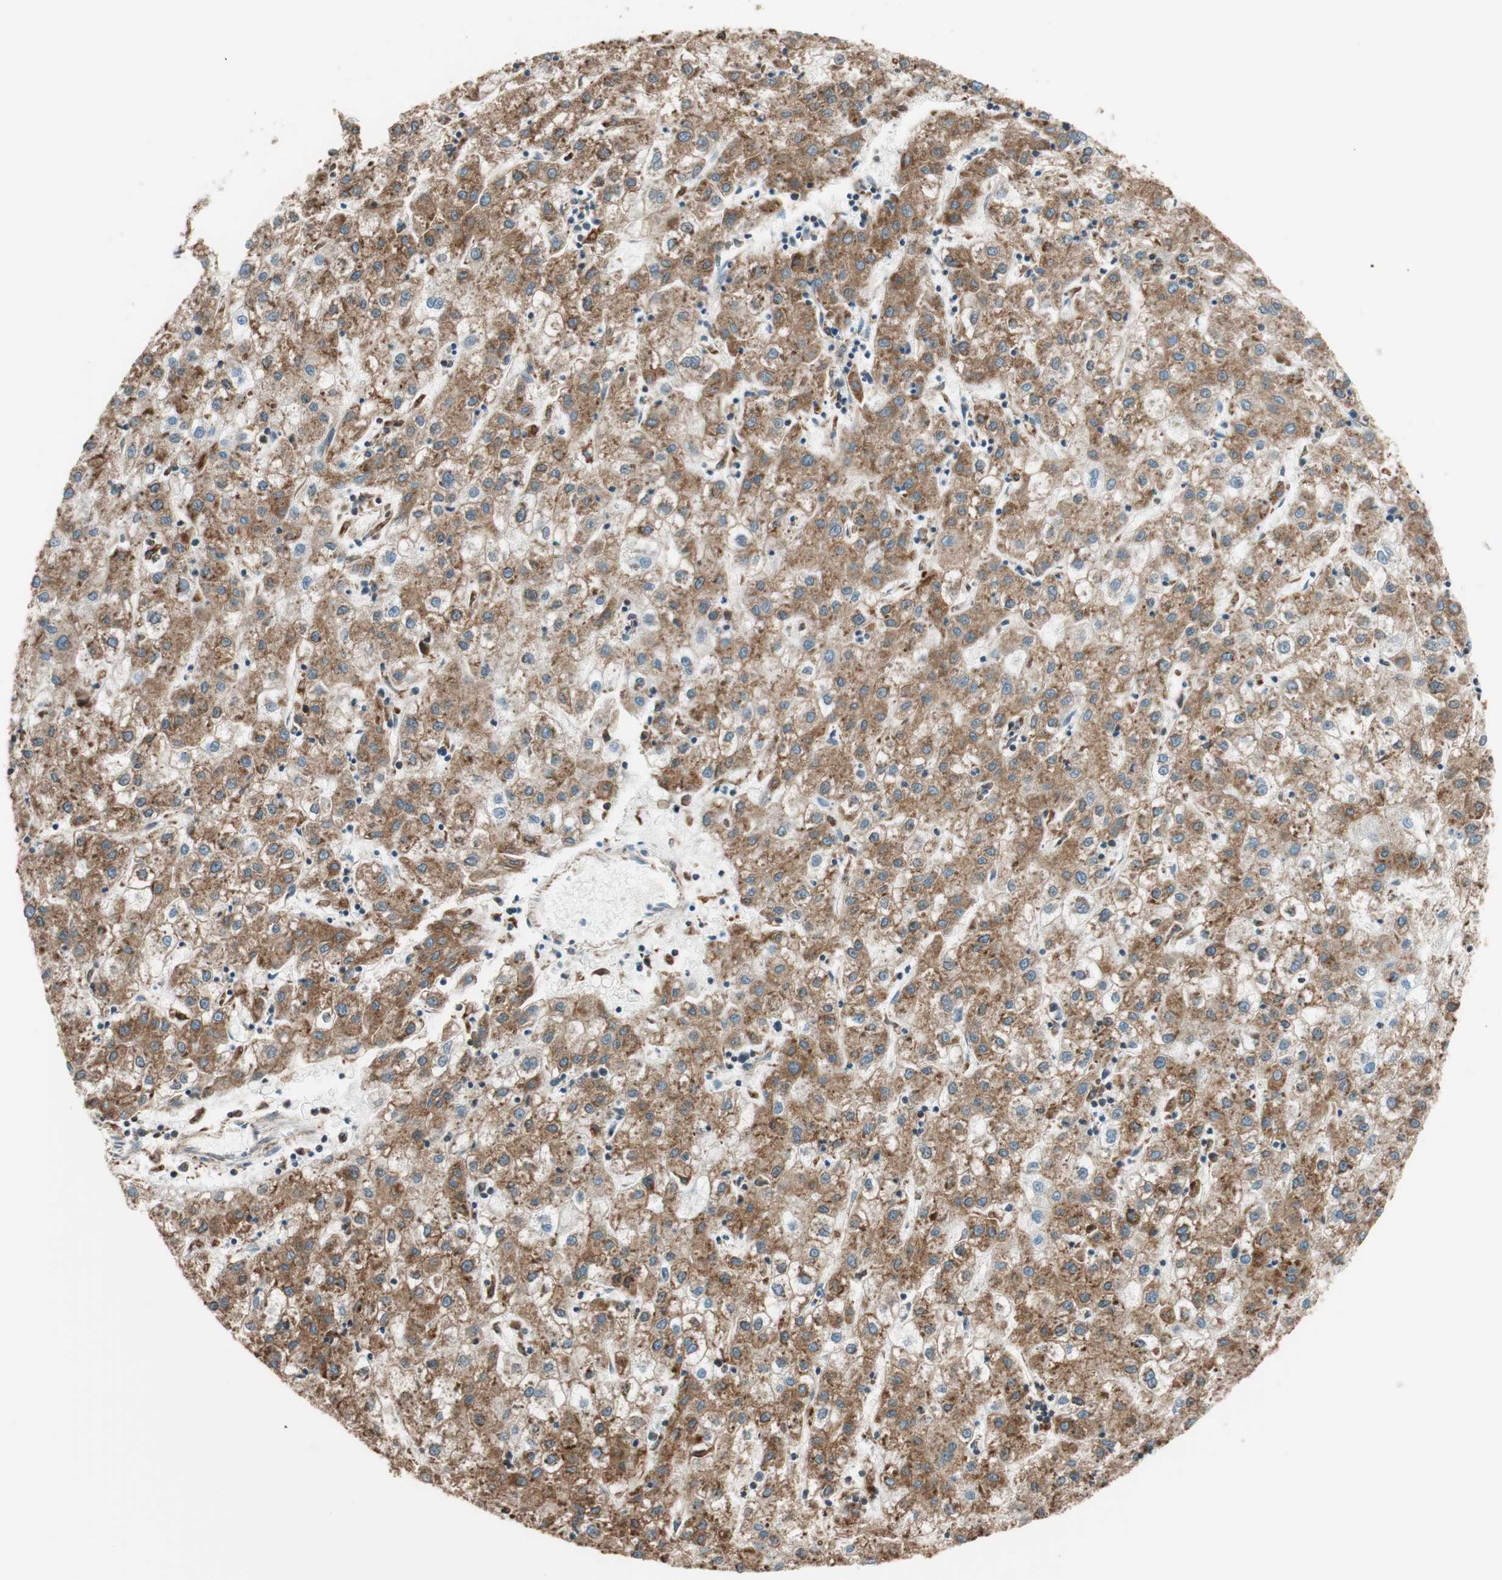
{"staining": {"intensity": "moderate", "quantity": ">75%", "location": "cytoplasmic/membranous"}, "tissue": "liver cancer", "cell_type": "Tumor cells", "image_type": "cancer", "snomed": [{"axis": "morphology", "description": "Carcinoma, Hepatocellular, NOS"}, {"axis": "topography", "description": "Liver"}], "caption": "A photomicrograph of hepatocellular carcinoma (liver) stained for a protein shows moderate cytoplasmic/membranous brown staining in tumor cells.", "gene": "PRKCSH", "patient": {"sex": "male", "age": 72}}